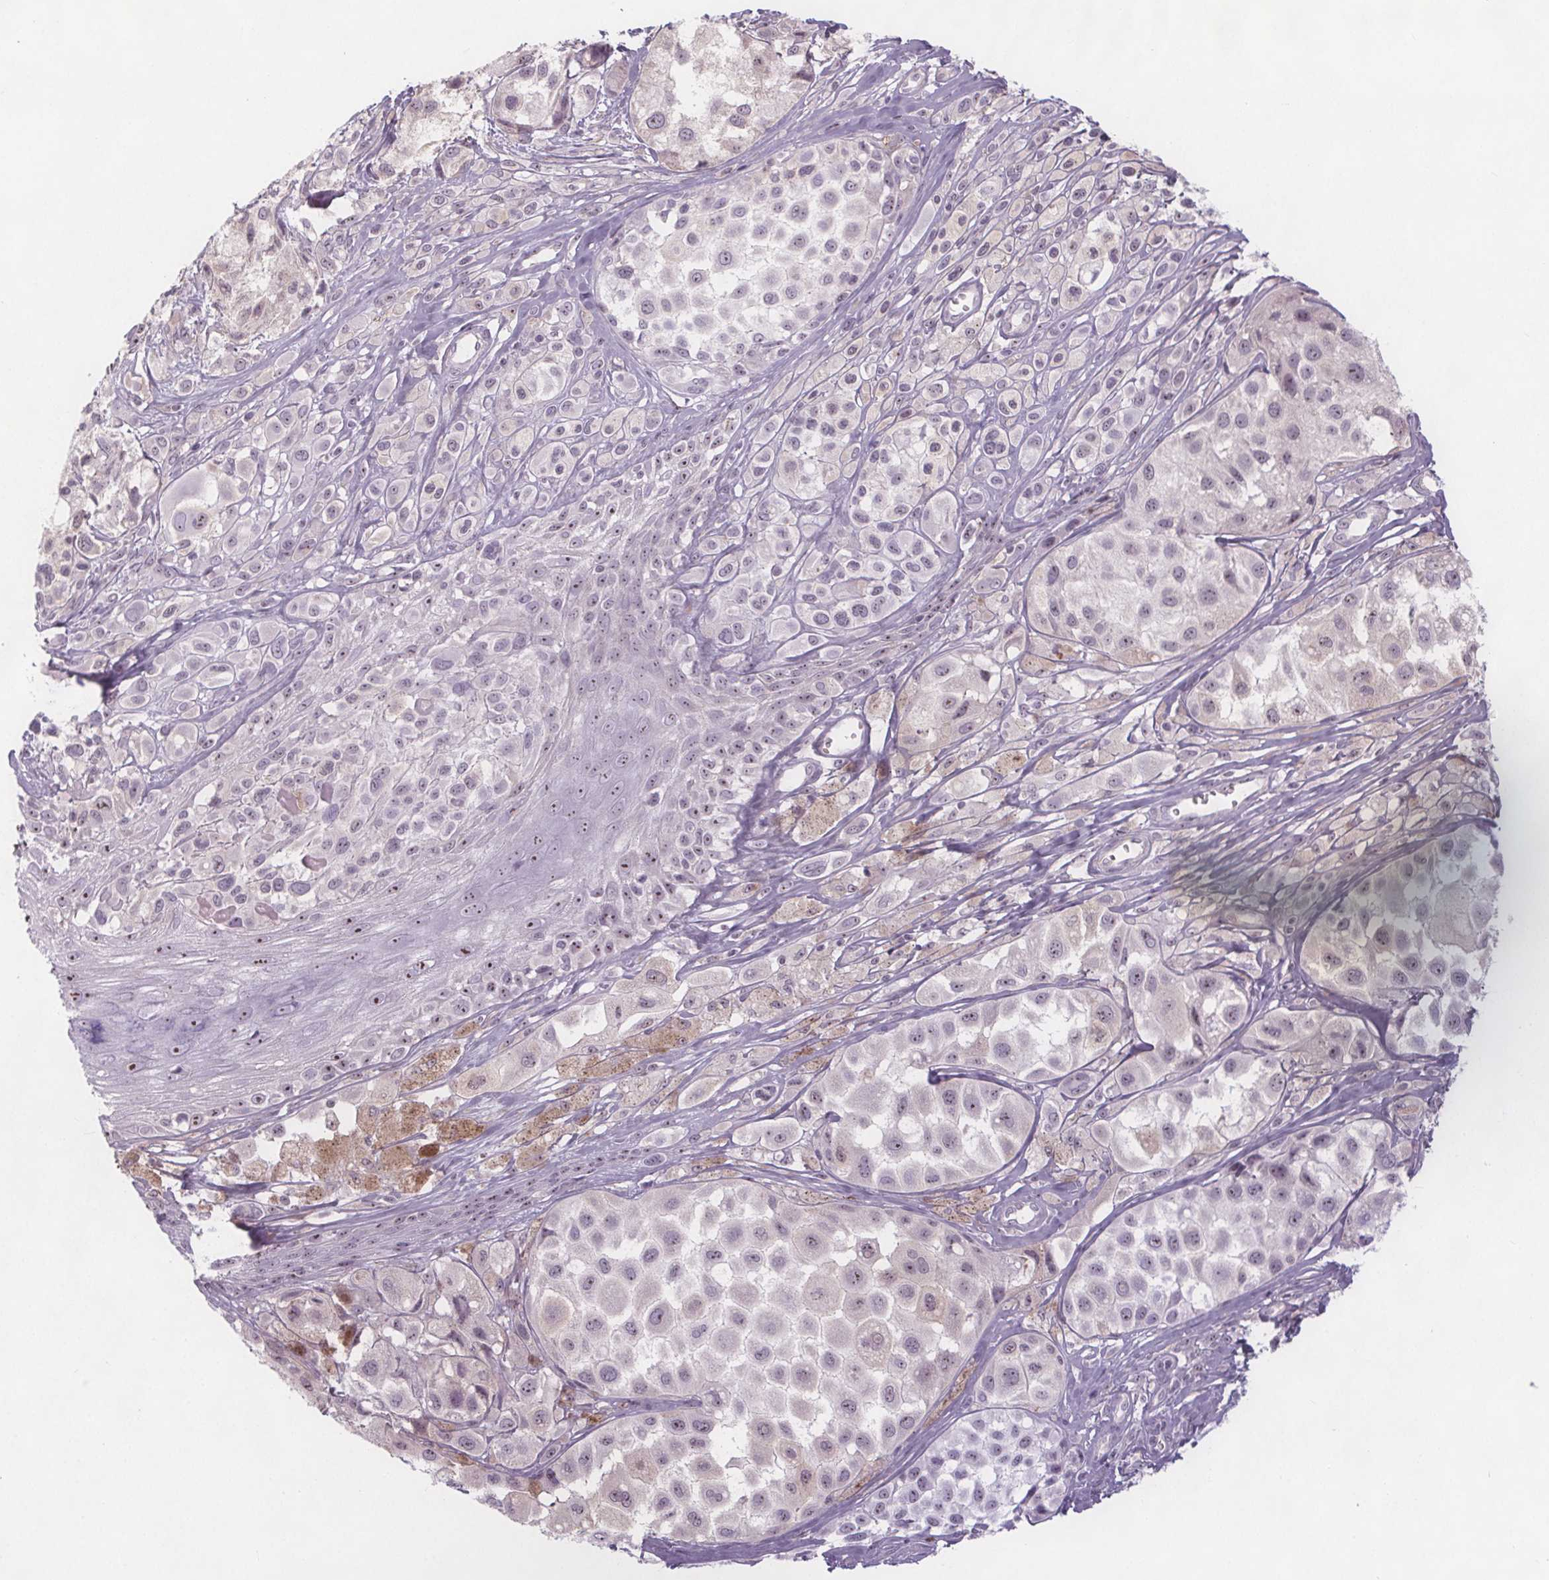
{"staining": {"intensity": "weak", "quantity": "25%-75%", "location": "nuclear"}, "tissue": "melanoma", "cell_type": "Tumor cells", "image_type": "cancer", "snomed": [{"axis": "morphology", "description": "Malignant melanoma, NOS"}, {"axis": "topography", "description": "Skin"}], "caption": "Immunohistochemical staining of human malignant melanoma demonstrates weak nuclear protein positivity in about 25%-75% of tumor cells. Ihc stains the protein in brown and the nuclei are stained blue.", "gene": "NOLC1", "patient": {"sex": "male", "age": 77}}